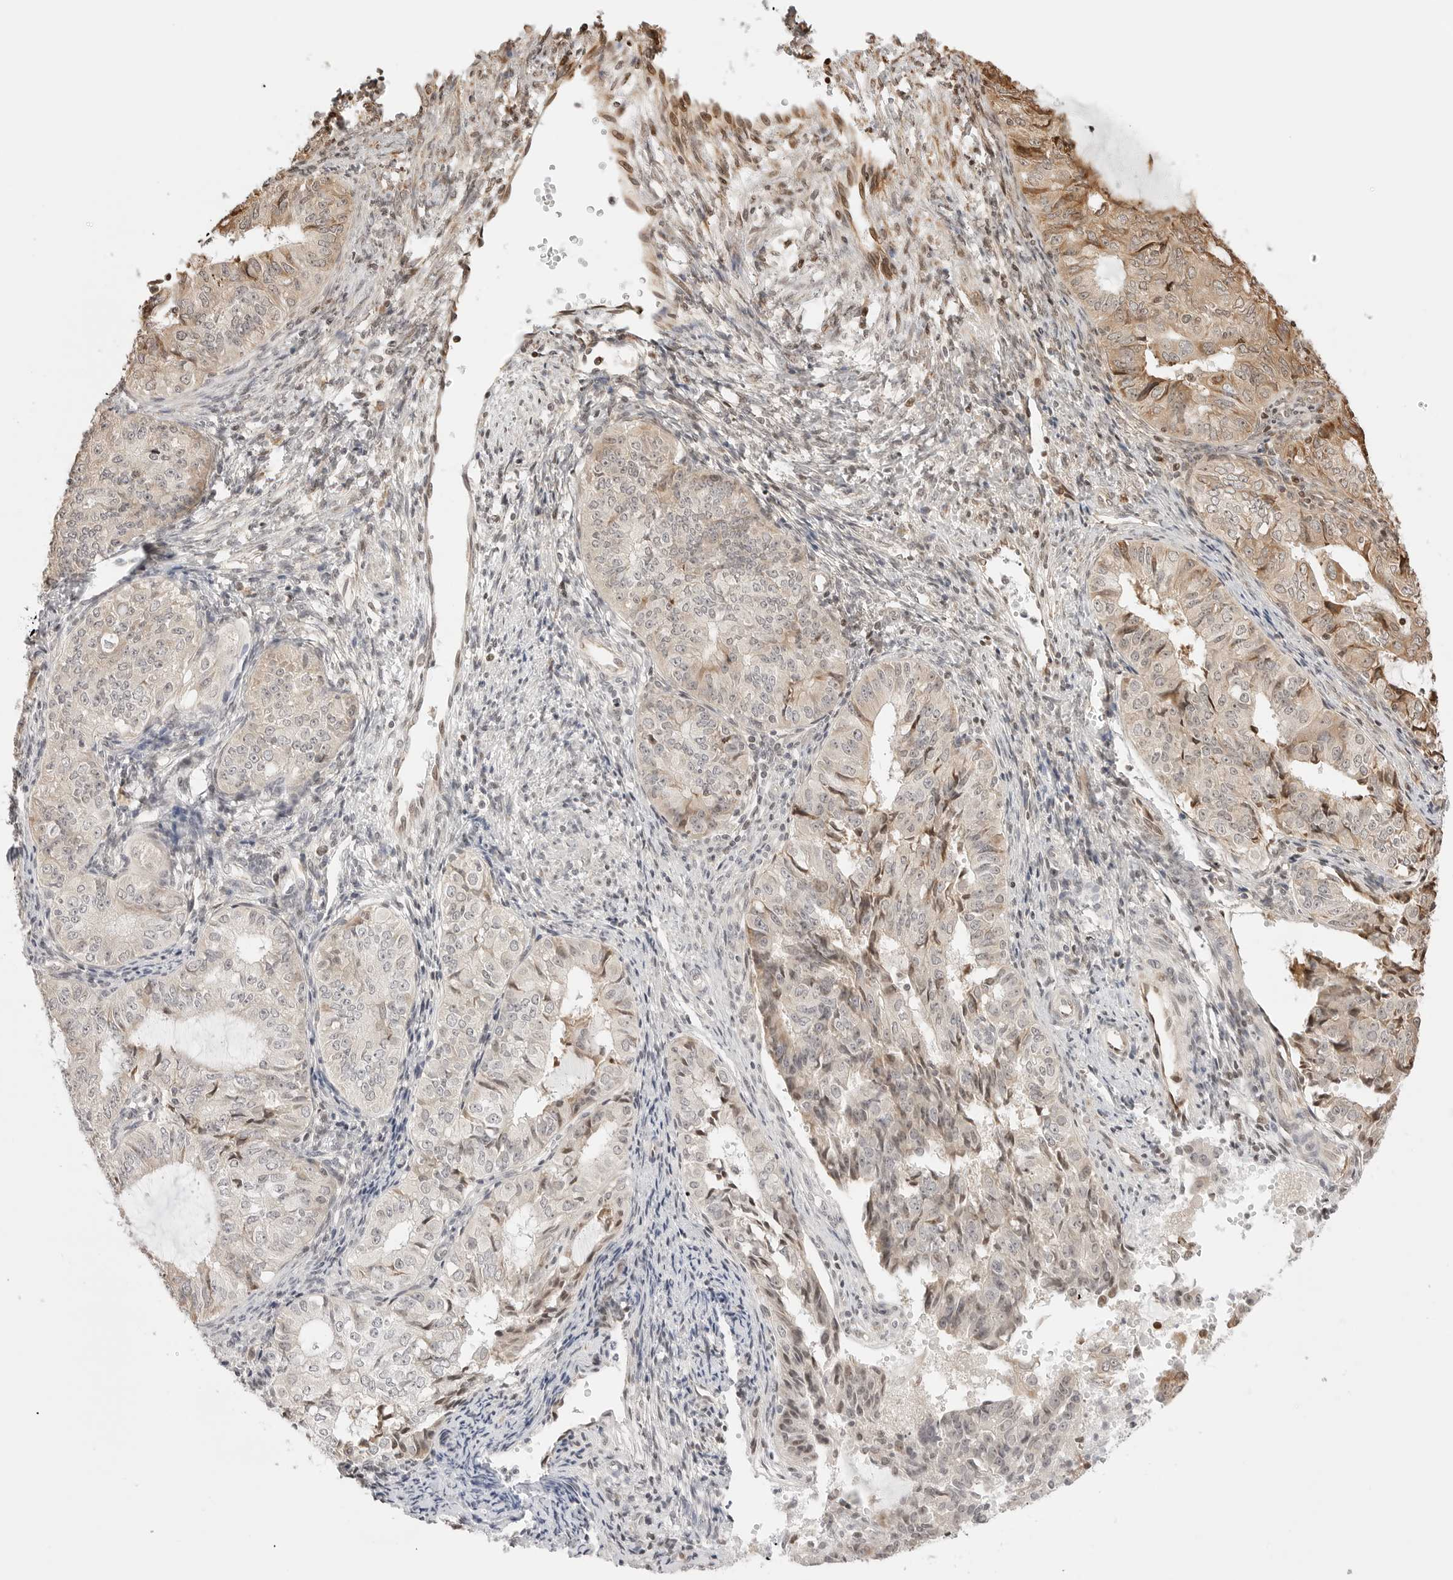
{"staining": {"intensity": "weak", "quantity": "<25%", "location": "cytoplasmic/membranous"}, "tissue": "endometrial cancer", "cell_type": "Tumor cells", "image_type": "cancer", "snomed": [{"axis": "morphology", "description": "Adenocarcinoma, NOS"}, {"axis": "topography", "description": "Endometrium"}], "caption": "Immunohistochemistry (IHC) image of neoplastic tissue: human endometrial cancer stained with DAB (3,3'-diaminobenzidine) displays no significant protein expression in tumor cells.", "gene": "FKBP14", "patient": {"sex": "female", "age": 32}}